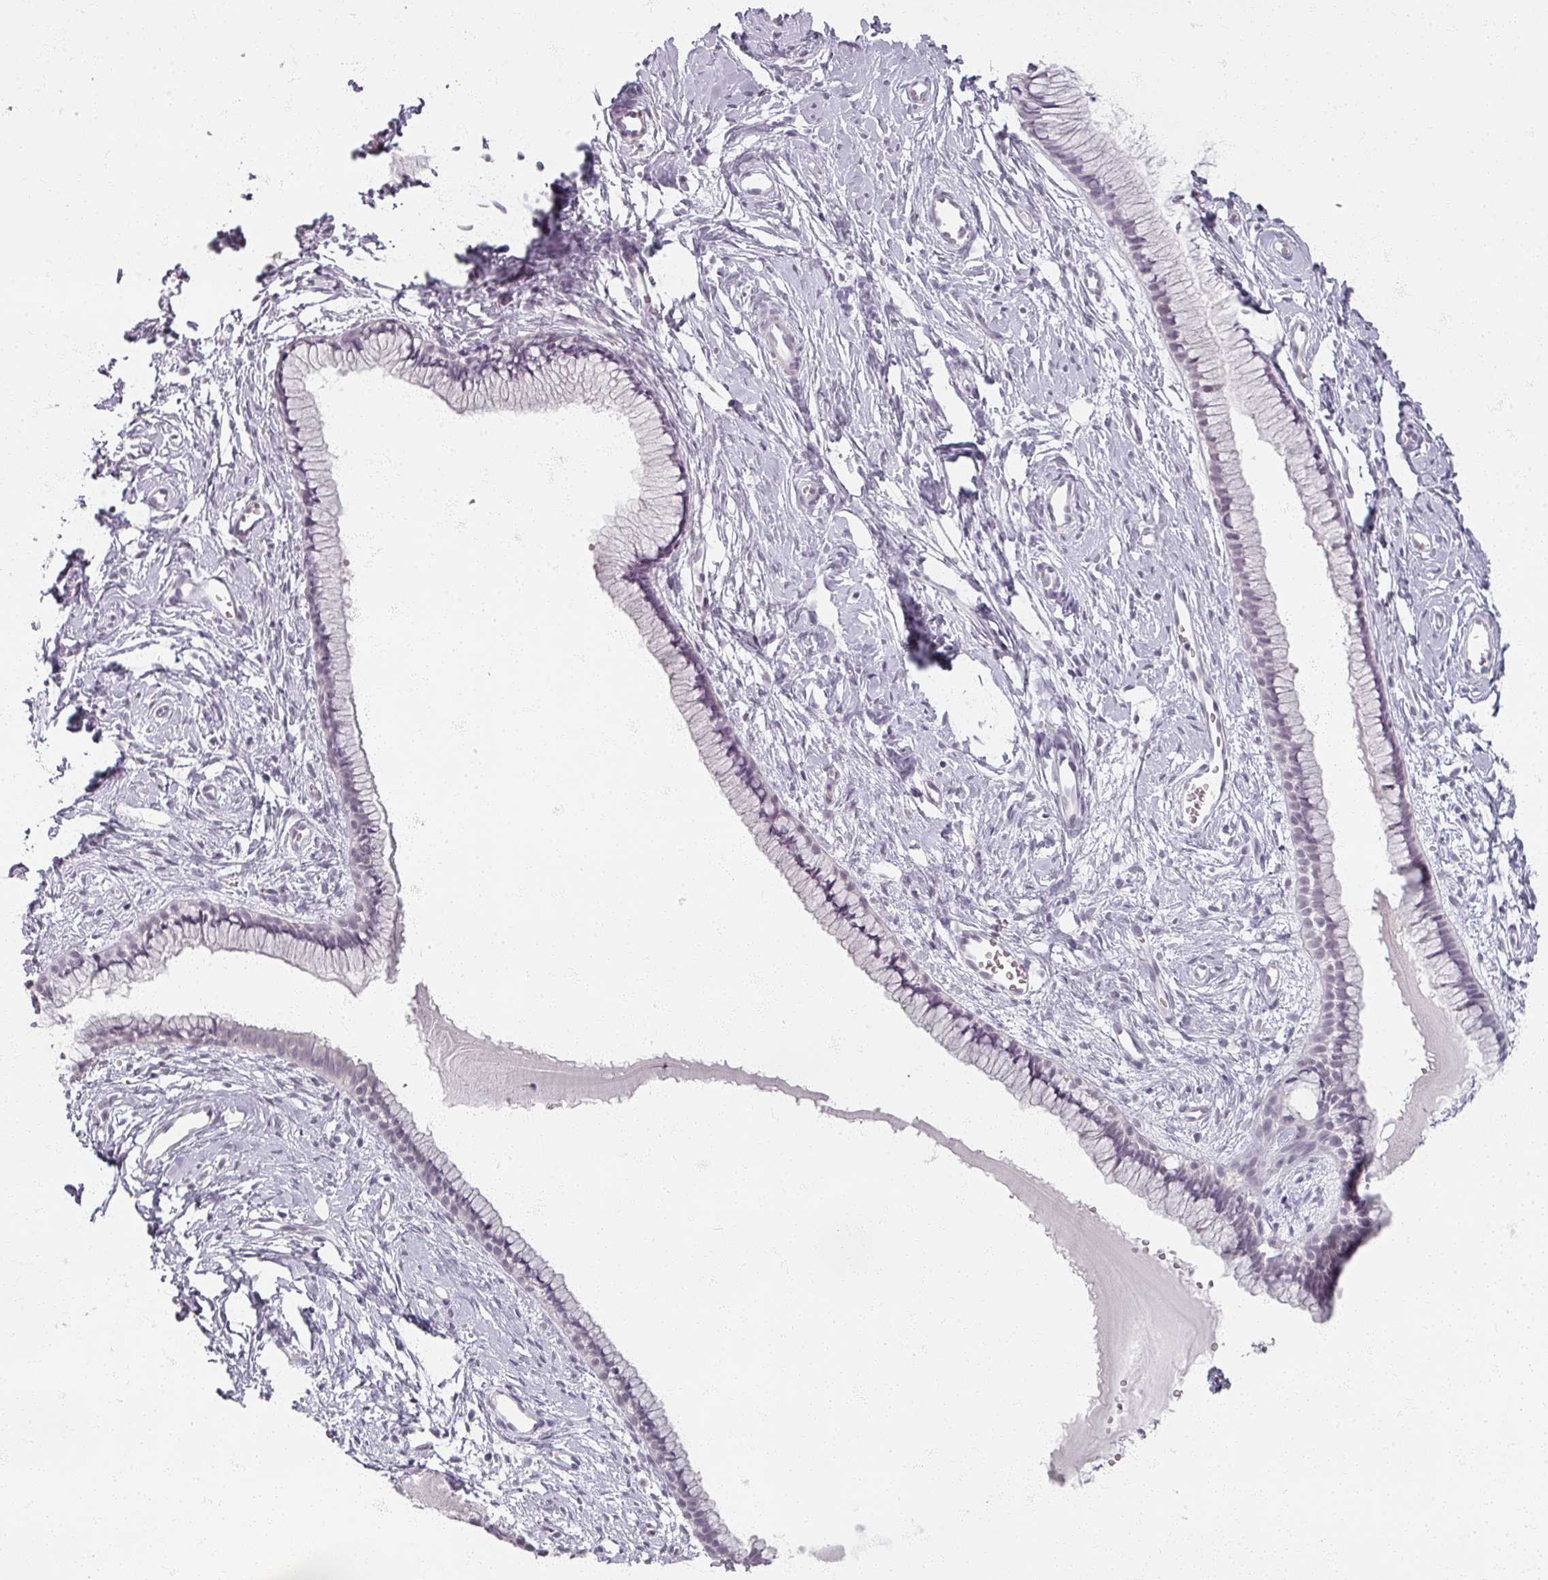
{"staining": {"intensity": "negative", "quantity": "none", "location": "none"}, "tissue": "cervix", "cell_type": "Glandular cells", "image_type": "normal", "snomed": [{"axis": "morphology", "description": "Normal tissue, NOS"}, {"axis": "topography", "description": "Cervix"}], "caption": "Immunohistochemistry image of normal cervix: human cervix stained with DAB displays no significant protein expression in glandular cells.", "gene": "RFPL2", "patient": {"sex": "female", "age": 40}}